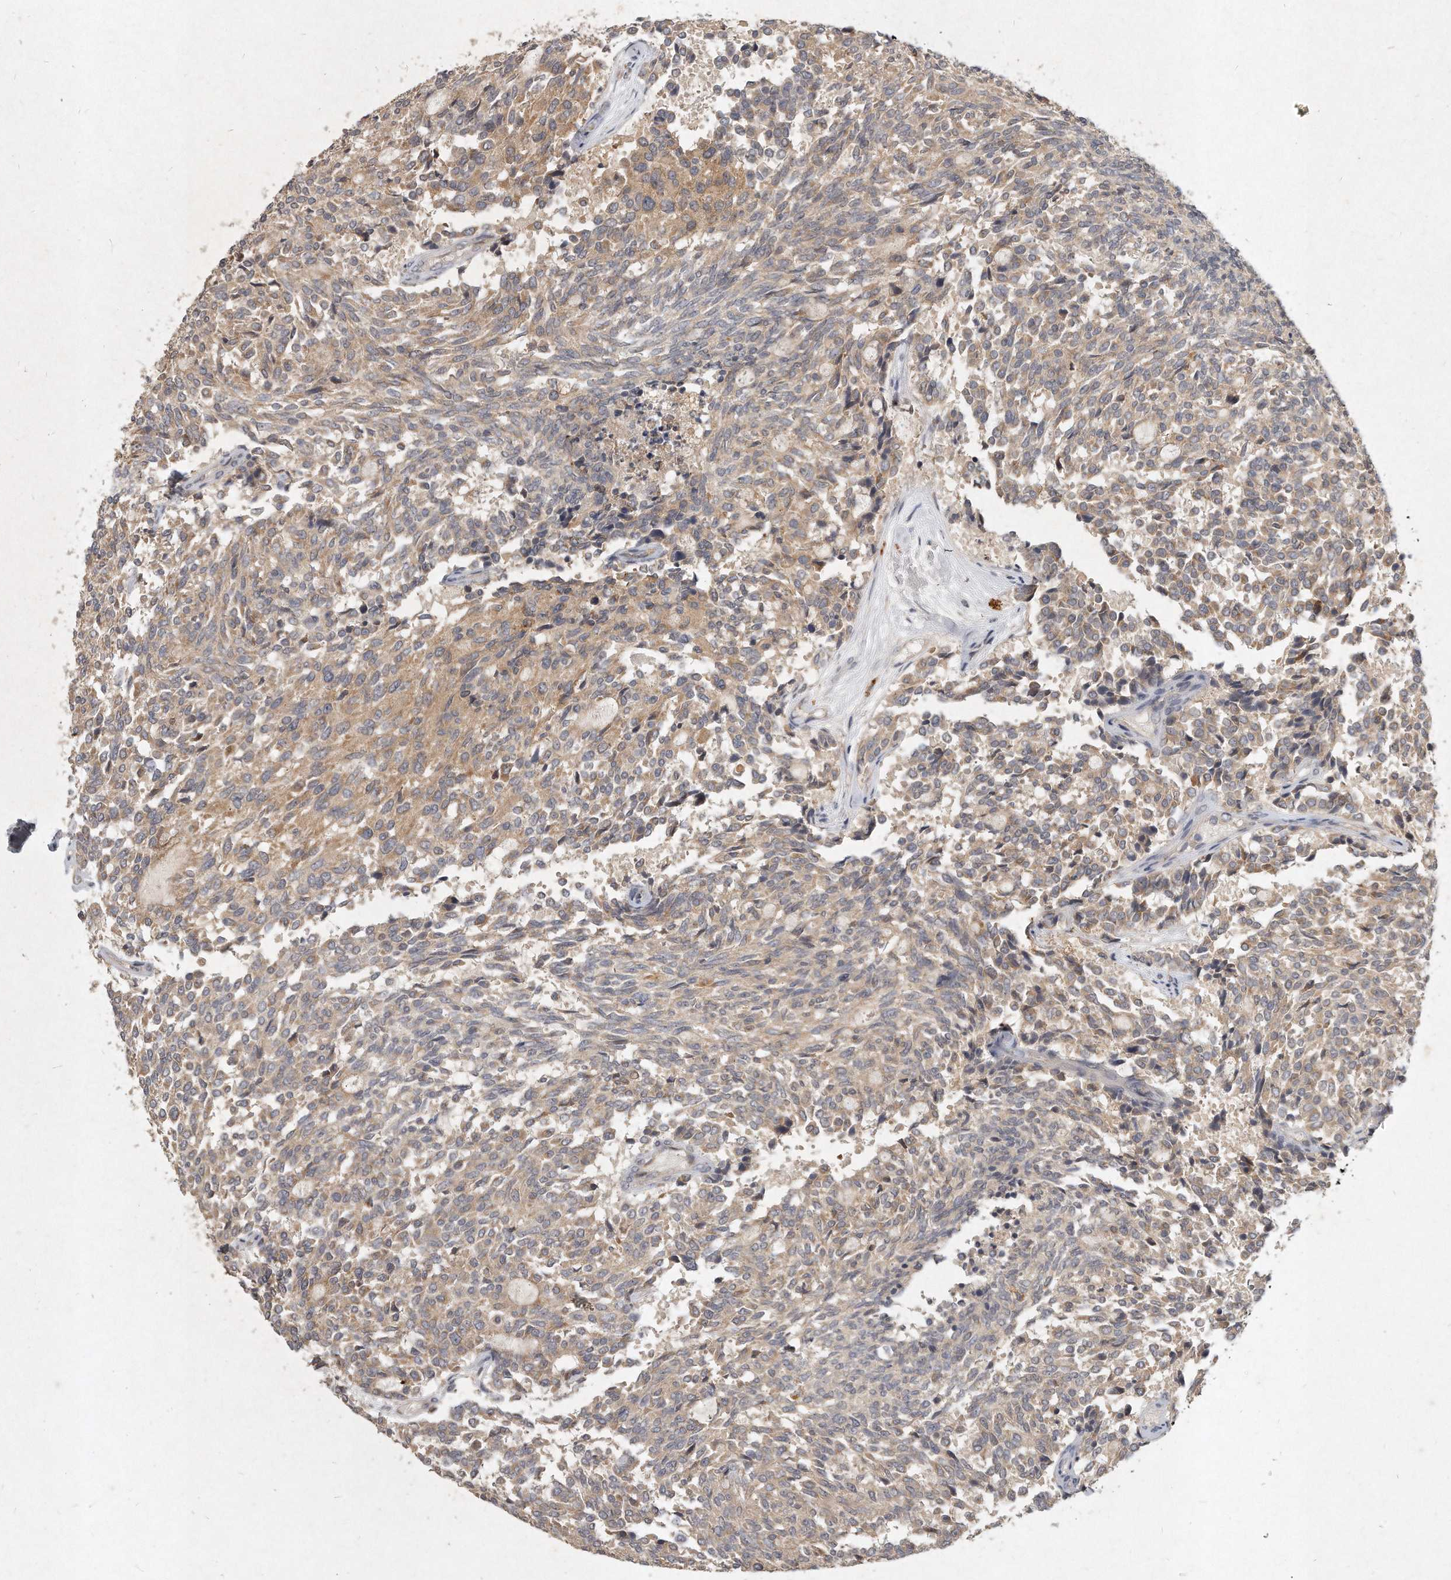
{"staining": {"intensity": "weak", "quantity": ">75%", "location": "cytoplasmic/membranous"}, "tissue": "carcinoid", "cell_type": "Tumor cells", "image_type": "cancer", "snomed": [{"axis": "morphology", "description": "Carcinoid, malignant, NOS"}, {"axis": "topography", "description": "Pancreas"}], "caption": "Human carcinoid stained with a brown dye displays weak cytoplasmic/membranous positive staining in about >75% of tumor cells.", "gene": "LGALS8", "patient": {"sex": "female", "age": 54}}